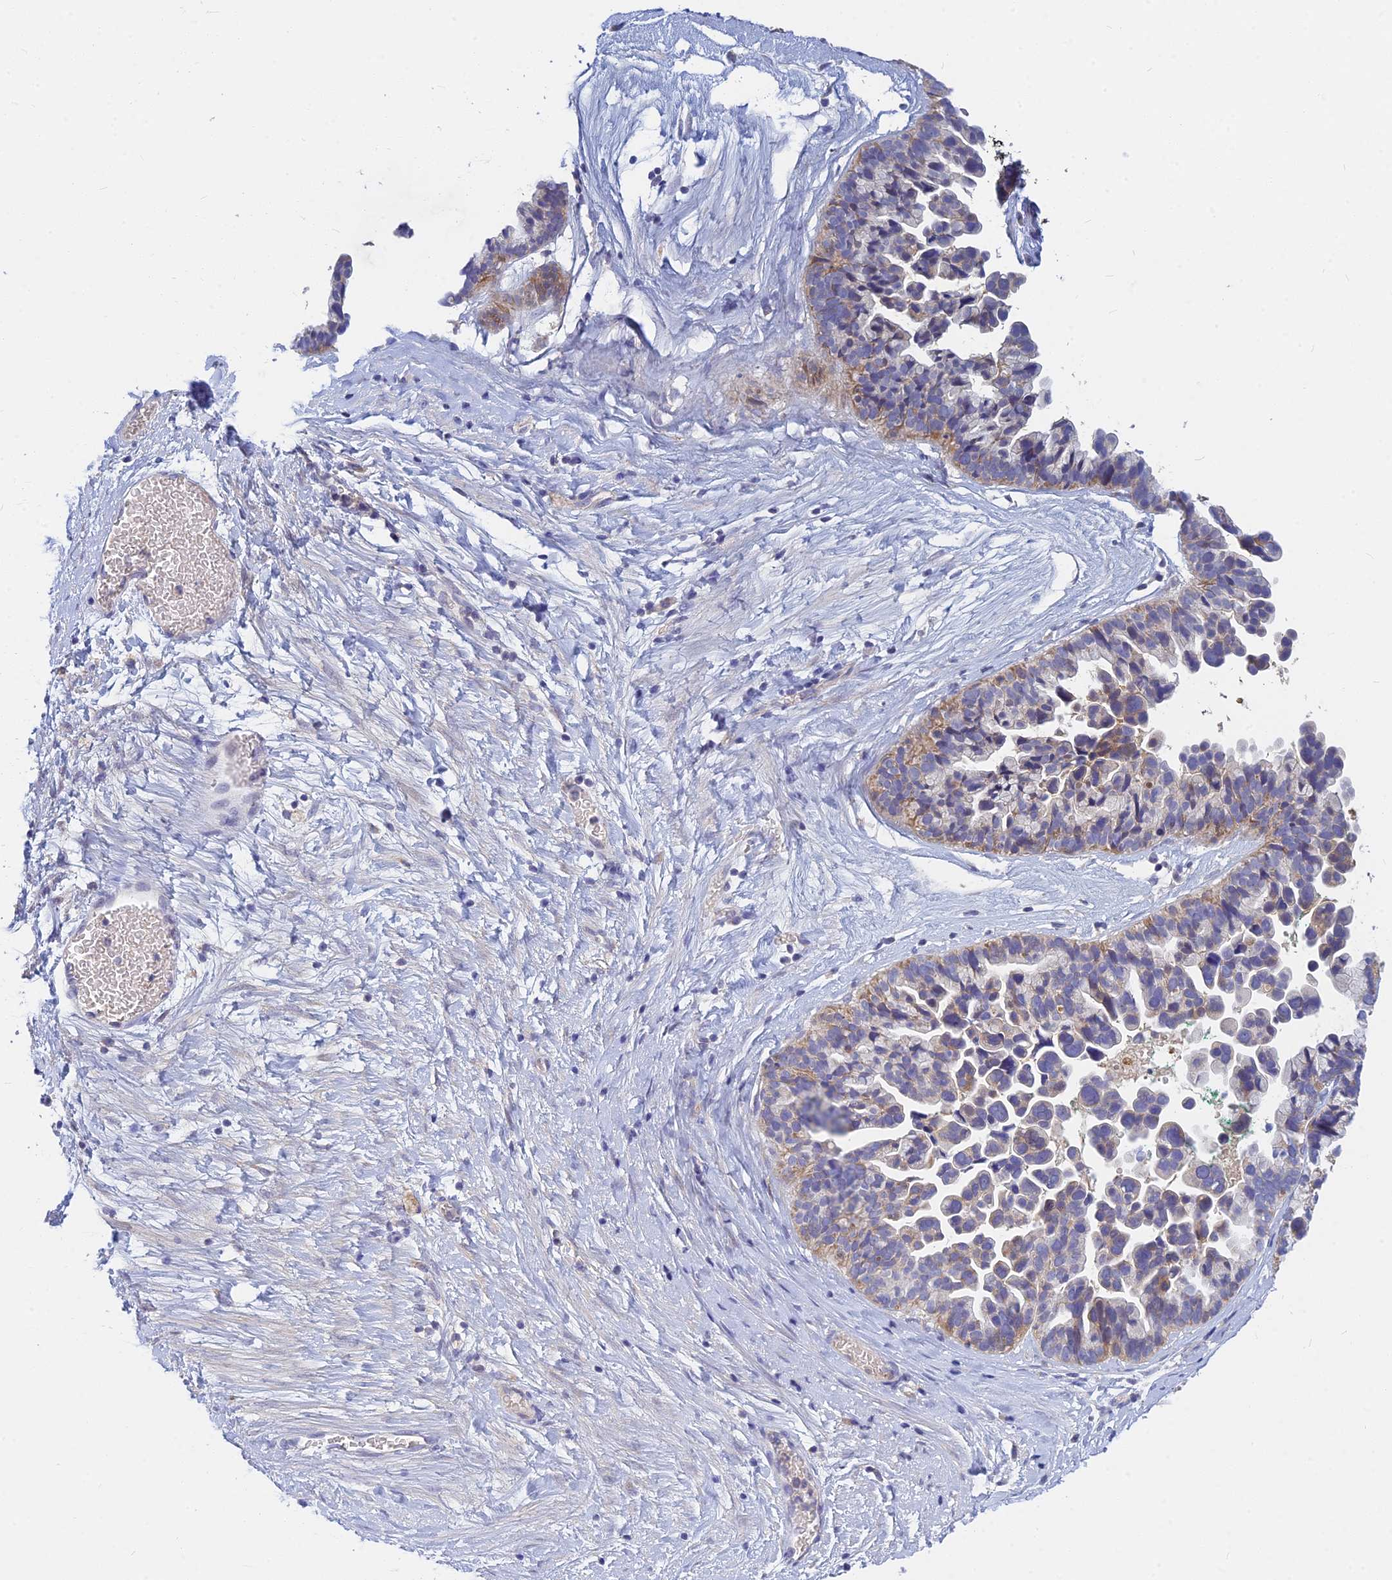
{"staining": {"intensity": "weak", "quantity": "25%-75%", "location": "cytoplasmic/membranous"}, "tissue": "ovarian cancer", "cell_type": "Tumor cells", "image_type": "cancer", "snomed": [{"axis": "morphology", "description": "Cystadenocarcinoma, serous, NOS"}, {"axis": "topography", "description": "Ovary"}], "caption": "Weak cytoplasmic/membranous protein expression is present in approximately 25%-75% of tumor cells in ovarian cancer (serous cystadenocarcinoma).", "gene": "CACNA1B", "patient": {"sex": "female", "age": 56}}